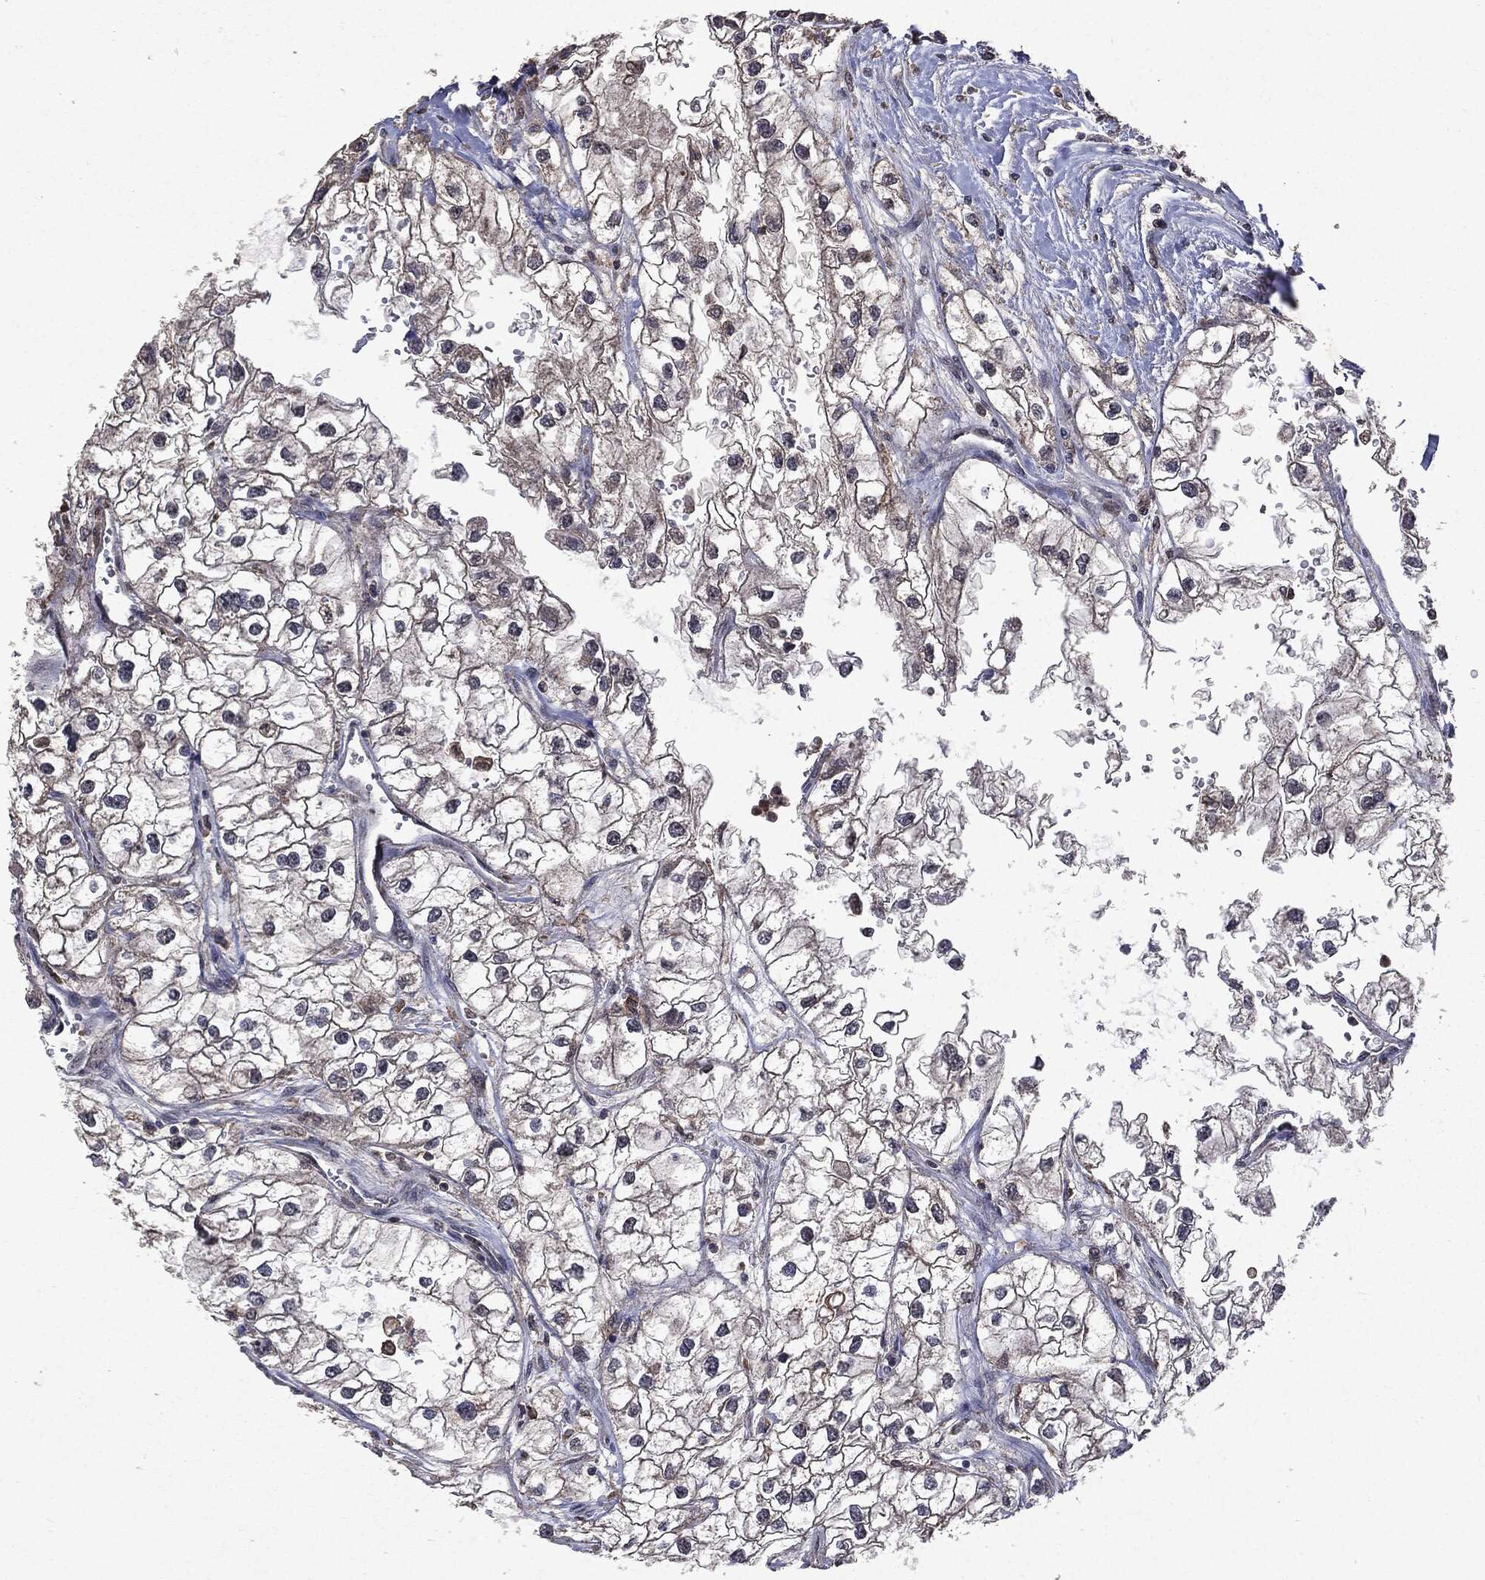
{"staining": {"intensity": "negative", "quantity": "none", "location": "none"}, "tissue": "renal cancer", "cell_type": "Tumor cells", "image_type": "cancer", "snomed": [{"axis": "morphology", "description": "Adenocarcinoma, NOS"}, {"axis": "topography", "description": "Kidney"}], "caption": "IHC histopathology image of human renal cancer stained for a protein (brown), which shows no positivity in tumor cells.", "gene": "PTEN", "patient": {"sex": "male", "age": 59}}